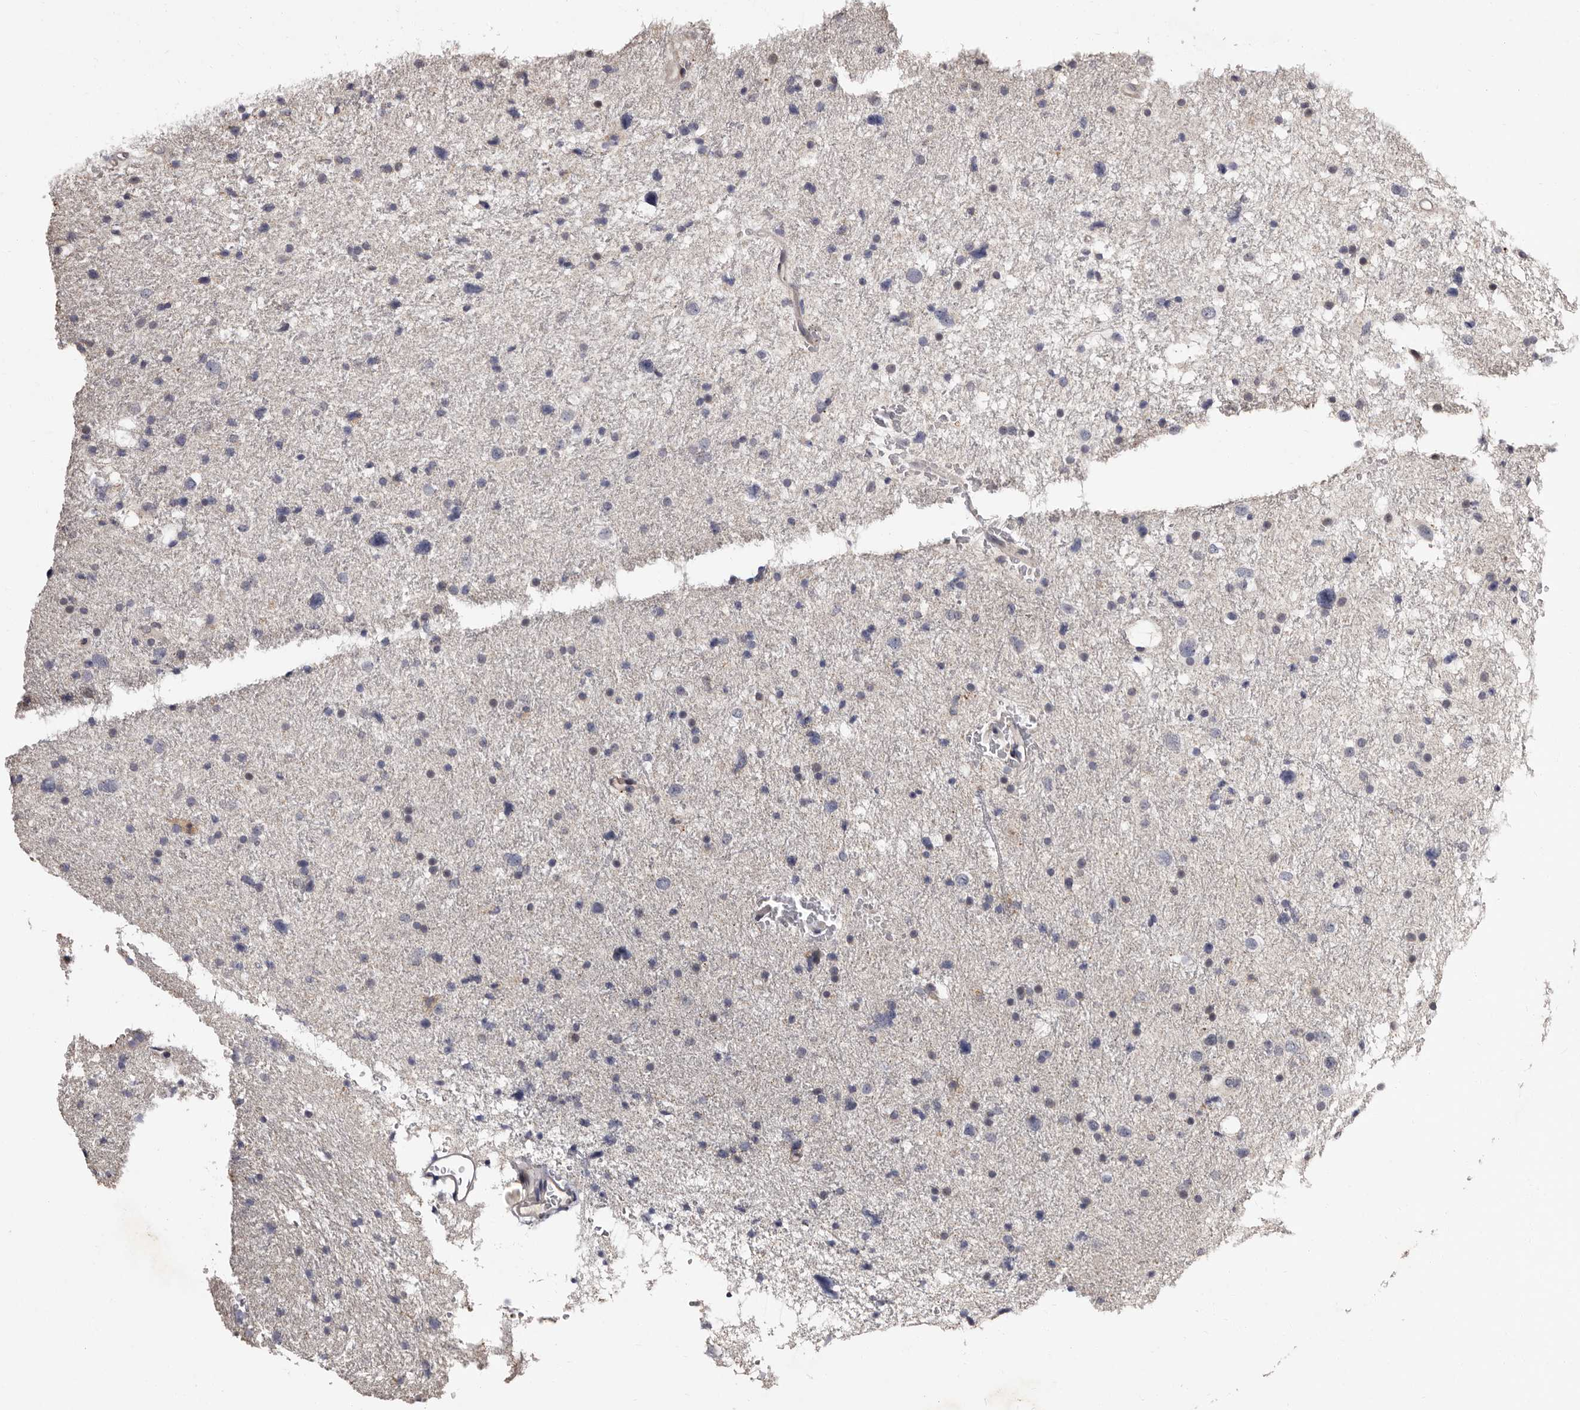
{"staining": {"intensity": "negative", "quantity": "none", "location": "none"}, "tissue": "glioma", "cell_type": "Tumor cells", "image_type": "cancer", "snomed": [{"axis": "morphology", "description": "Glioma, malignant, Low grade"}, {"axis": "topography", "description": "Brain"}], "caption": "Malignant glioma (low-grade) was stained to show a protein in brown. There is no significant staining in tumor cells.", "gene": "DNPH1", "patient": {"sex": "female", "age": 37}}